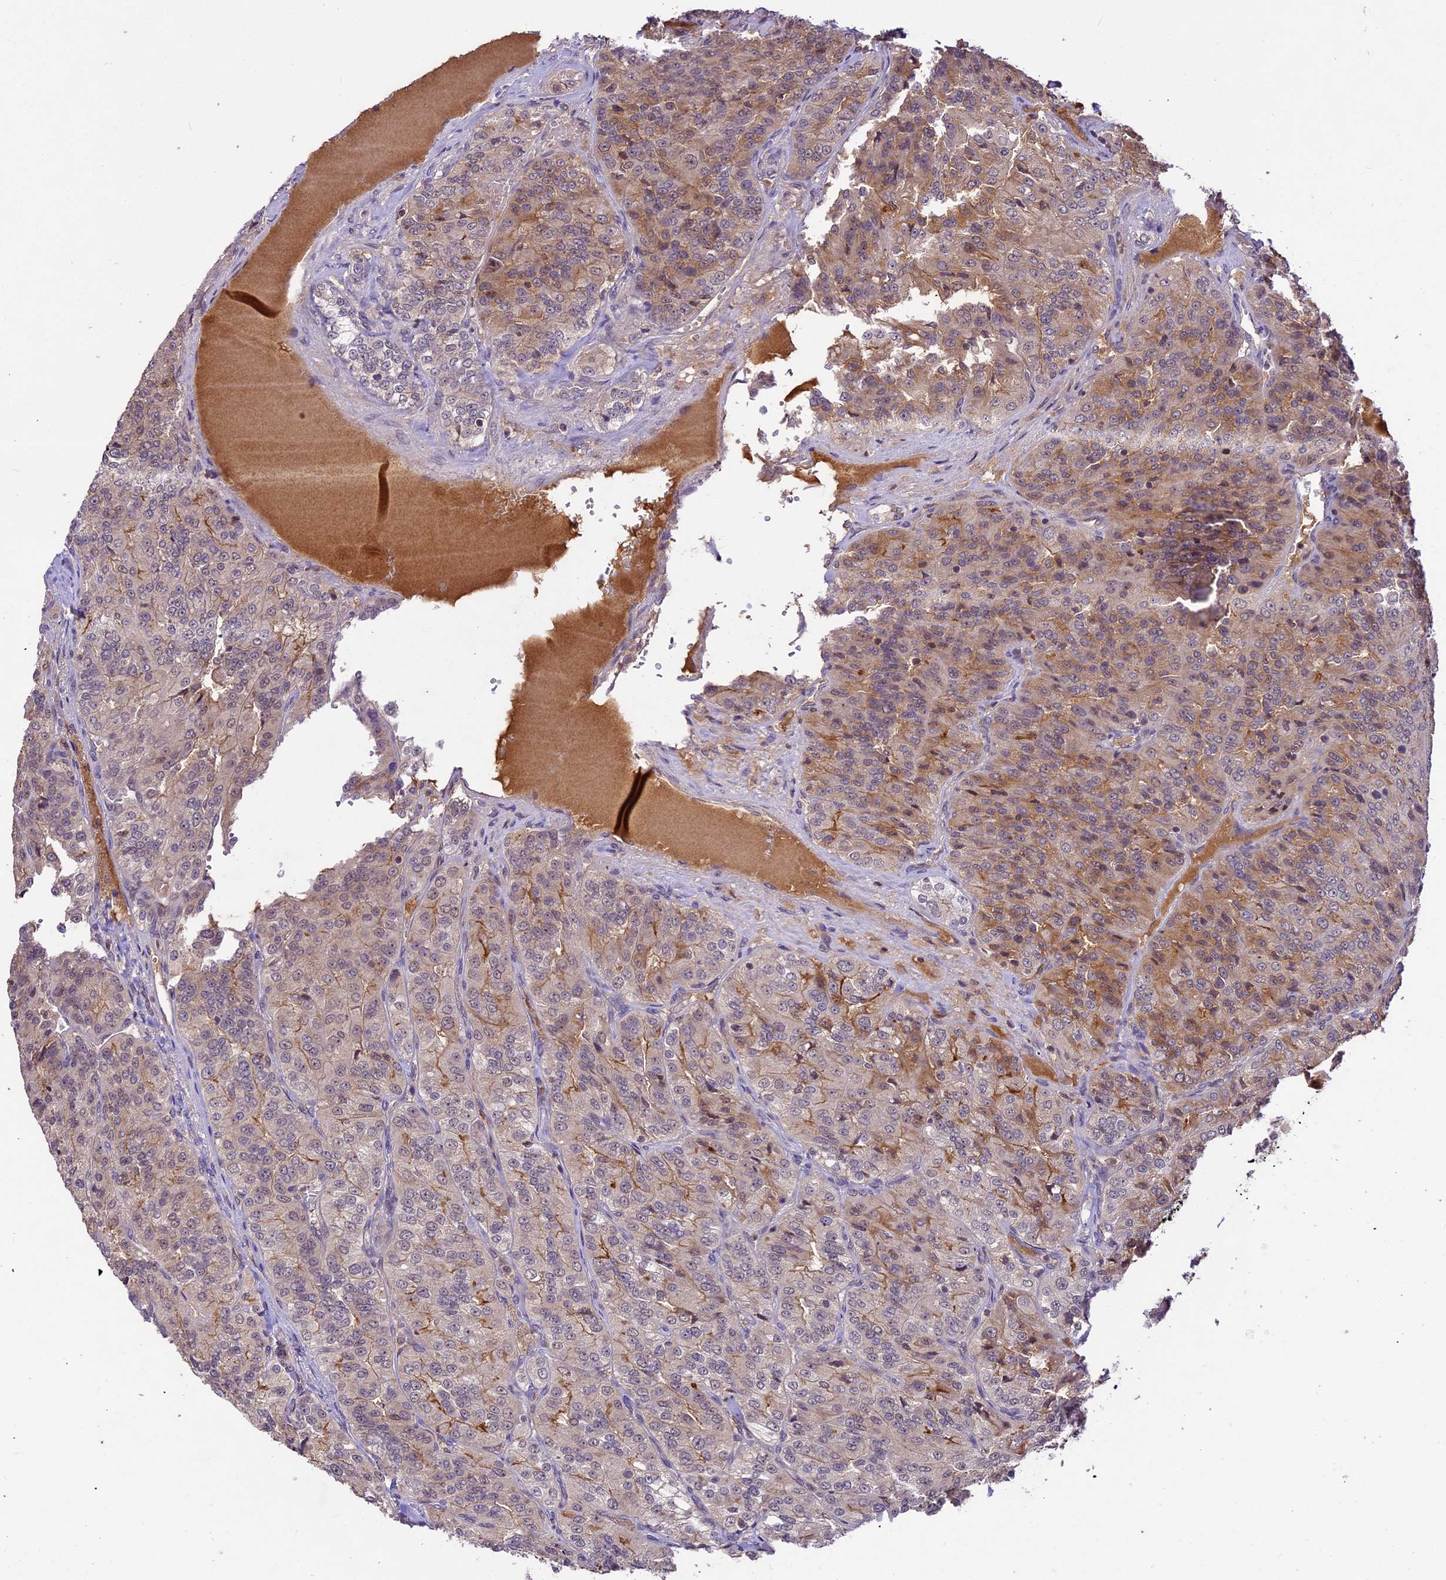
{"staining": {"intensity": "moderate", "quantity": "<25%", "location": "cytoplasmic/membranous,nuclear"}, "tissue": "renal cancer", "cell_type": "Tumor cells", "image_type": "cancer", "snomed": [{"axis": "morphology", "description": "Adenocarcinoma, NOS"}, {"axis": "topography", "description": "Kidney"}], "caption": "Immunohistochemistry (DAB) staining of renal cancer (adenocarcinoma) exhibits moderate cytoplasmic/membranous and nuclear protein staining in approximately <25% of tumor cells.", "gene": "ATP10A", "patient": {"sex": "female", "age": 63}}